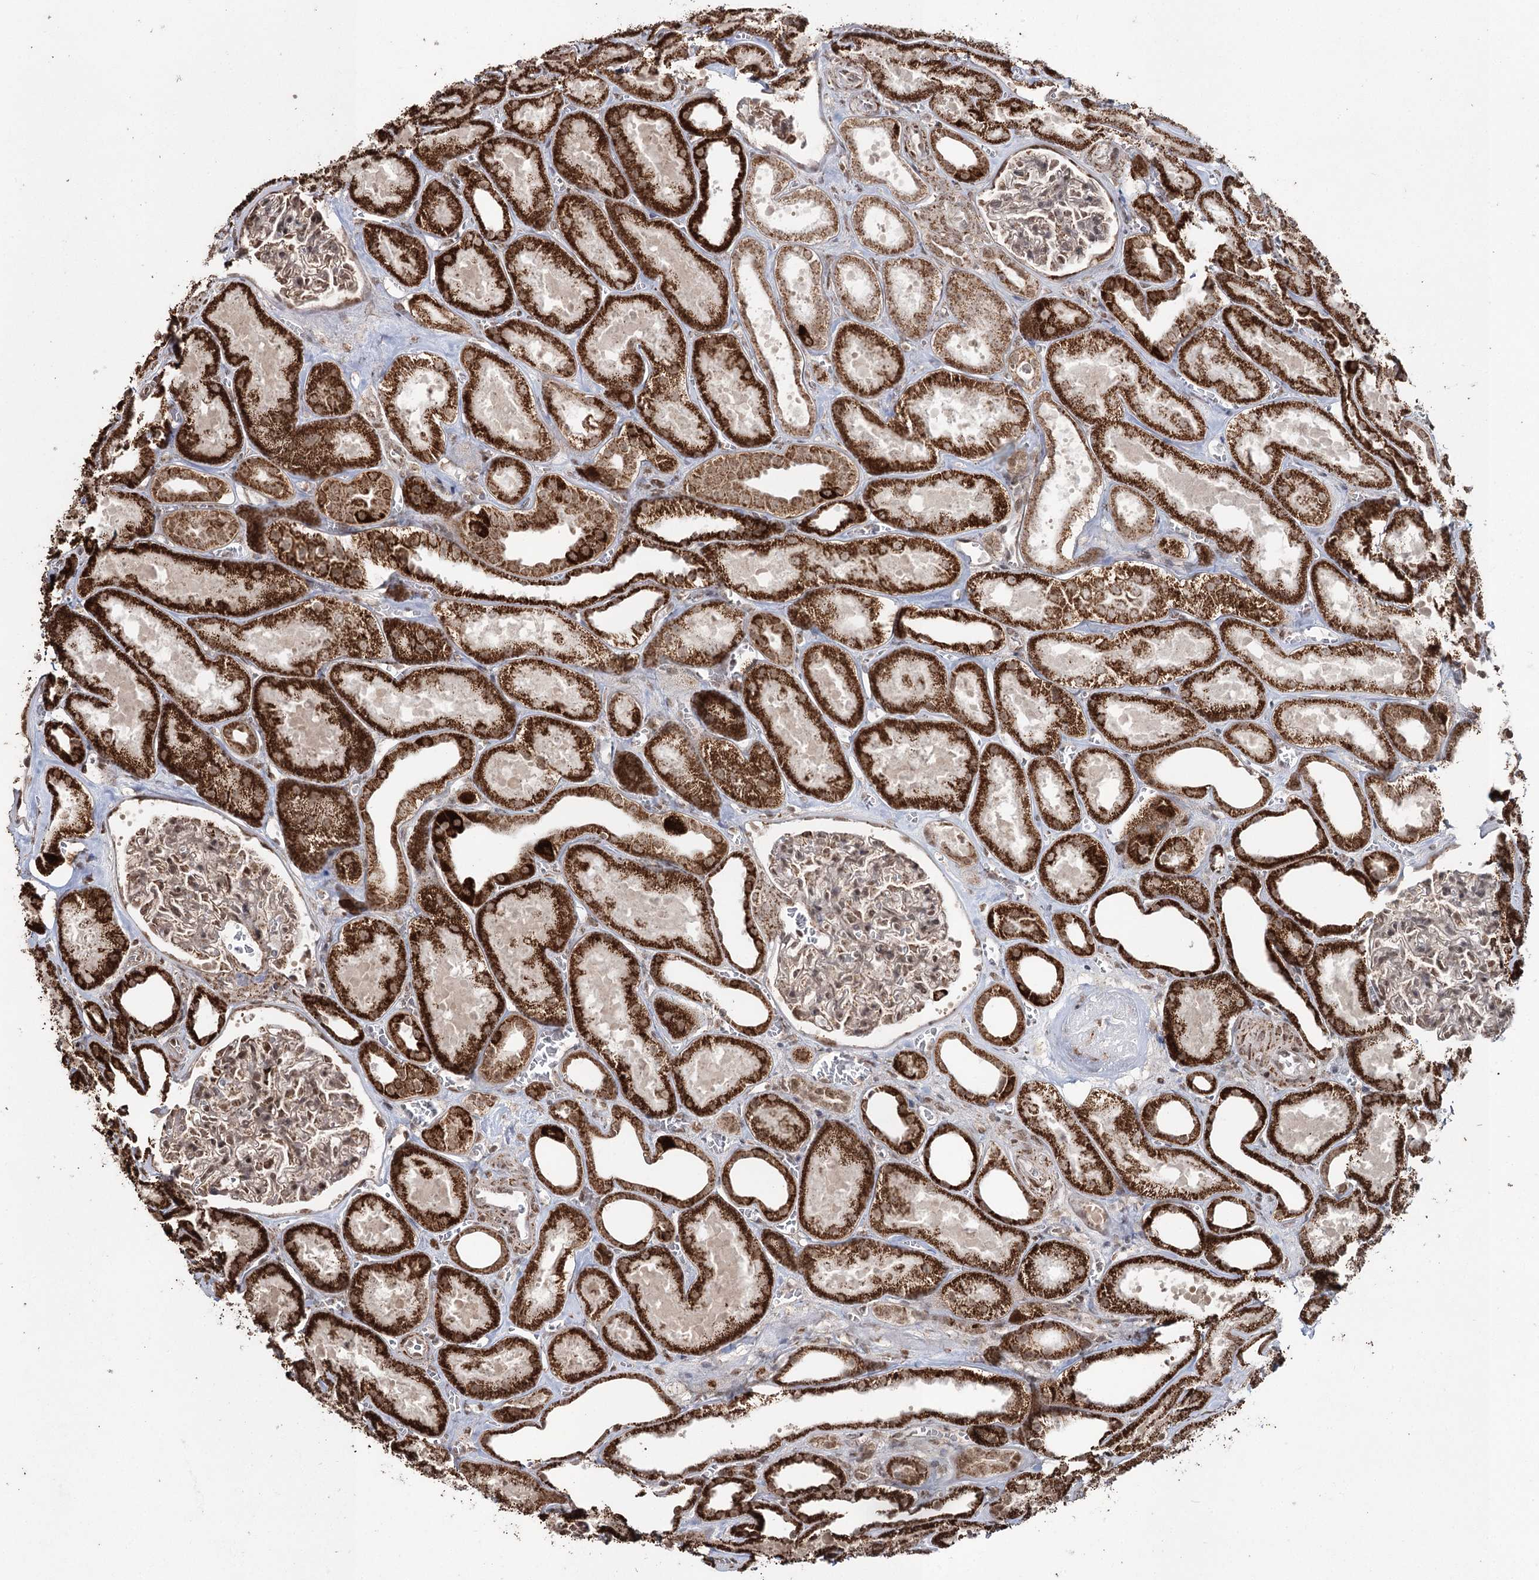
{"staining": {"intensity": "weak", "quantity": "25%-75%", "location": "cytoplasmic/membranous,nuclear"}, "tissue": "kidney", "cell_type": "Cells in glomeruli", "image_type": "normal", "snomed": [{"axis": "morphology", "description": "Normal tissue, NOS"}, {"axis": "morphology", "description": "Adenocarcinoma, NOS"}, {"axis": "topography", "description": "Kidney"}], "caption": "A low amount of weak cytoplasmic/membranous,nuclear expression is seen in approximately 25%-75% of cells in glomeruli in normal kidney. The protein is shown in brown color, while the nuclei are stained blue.", "gene": "PDHX", "patient": {"sex": "female", "age": 68}}